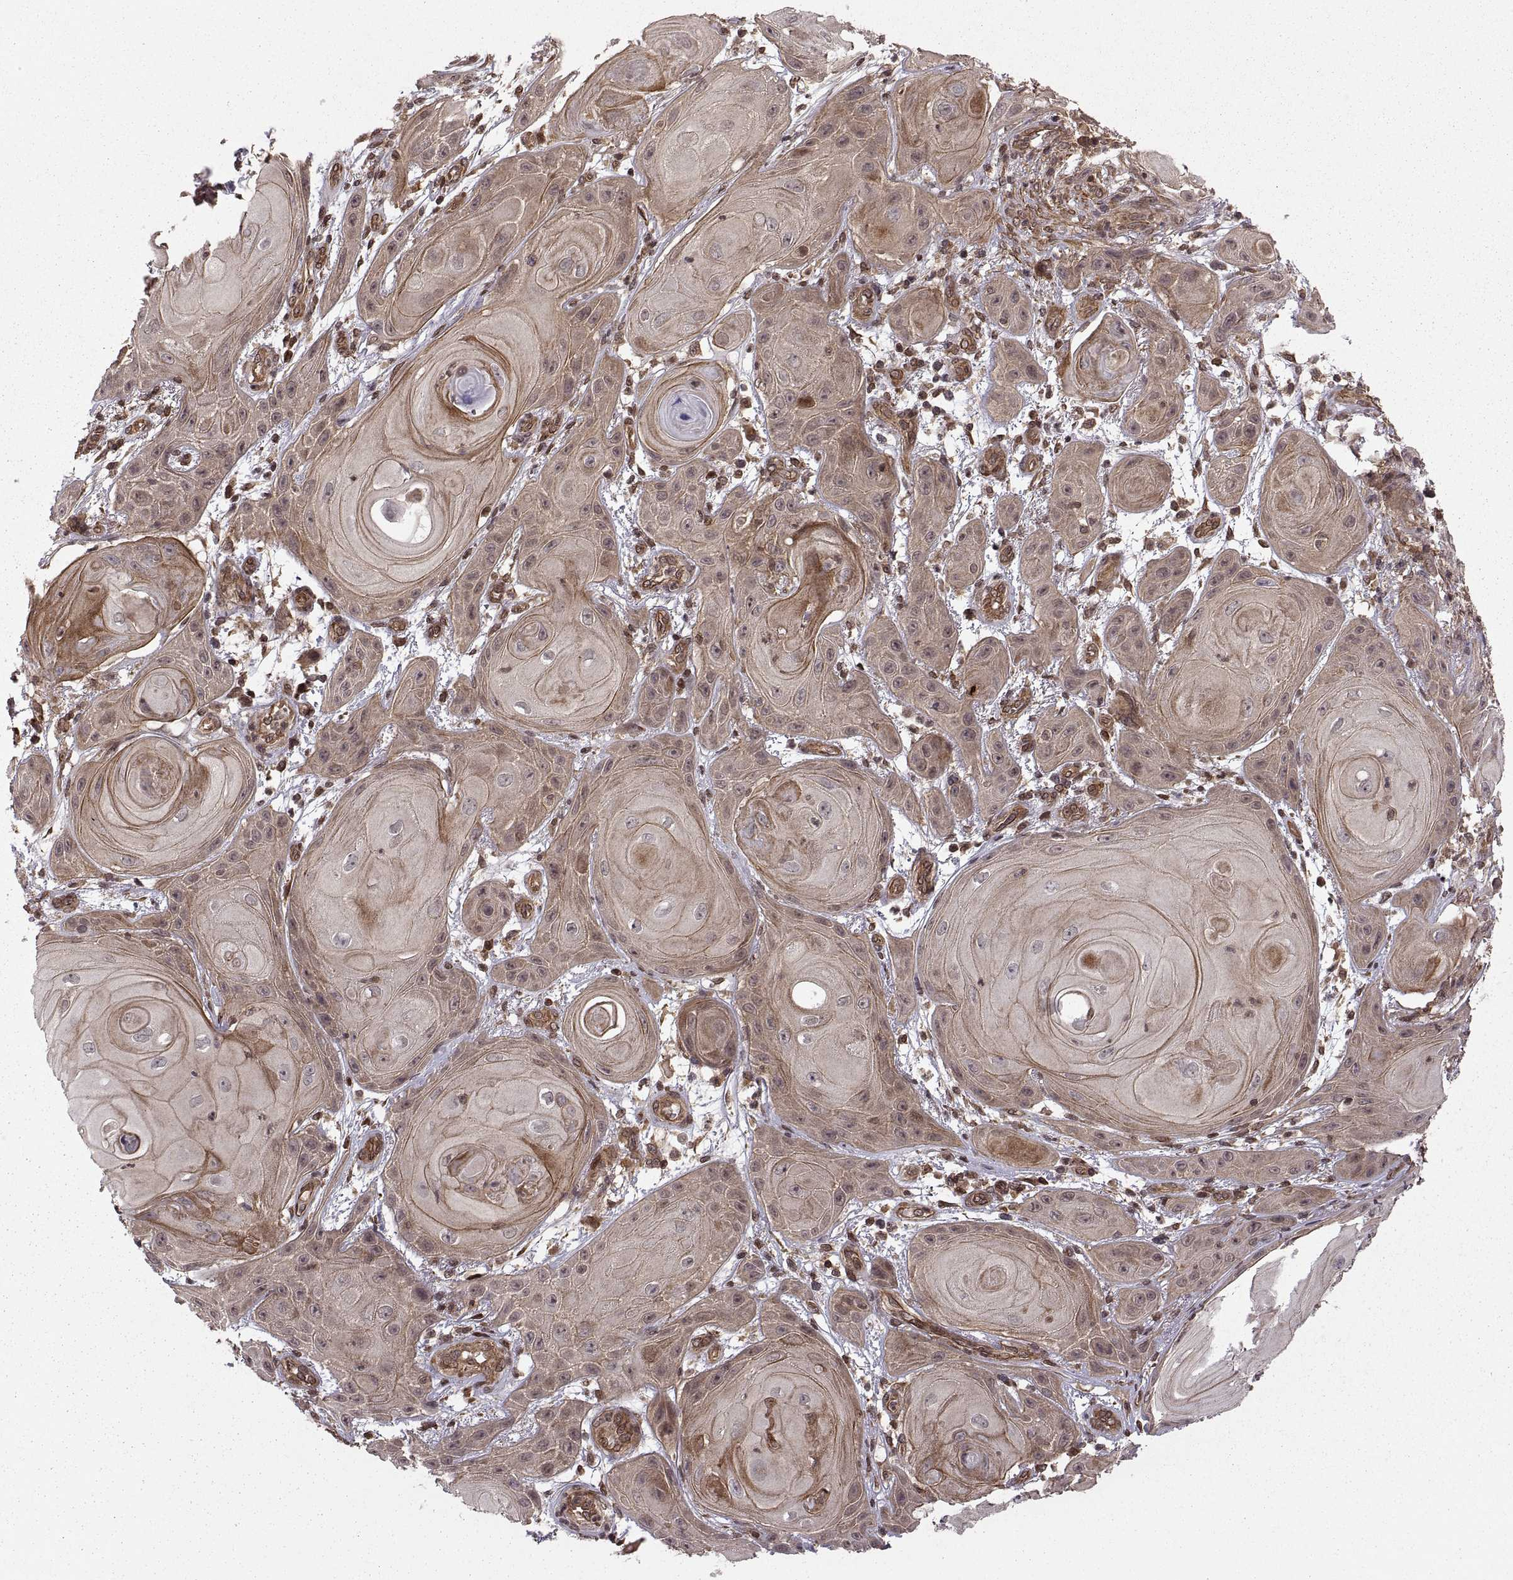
{"staining": {"intensity": "moderate", "quantity": ">75%", "location": "cytoplasmic/membranous"}, "tissue": "skin cancer", "cell_type": "Tumor cells", "image_type": "cancer", "snomed": [{"axis": "morphology", "description": "Squamous cell carcinoma, NOS"}, {"axis": "topography", "description": "Skin"}], "caption": "Human skin squamous cell carcinoma stained for a protein (brown) demonstrates moderate cytoplasmic/membranous positive positivity in approximately >75% of tumor cells.", "gene": "DEDD", "patient": {"sex": "male", "age": 62}}